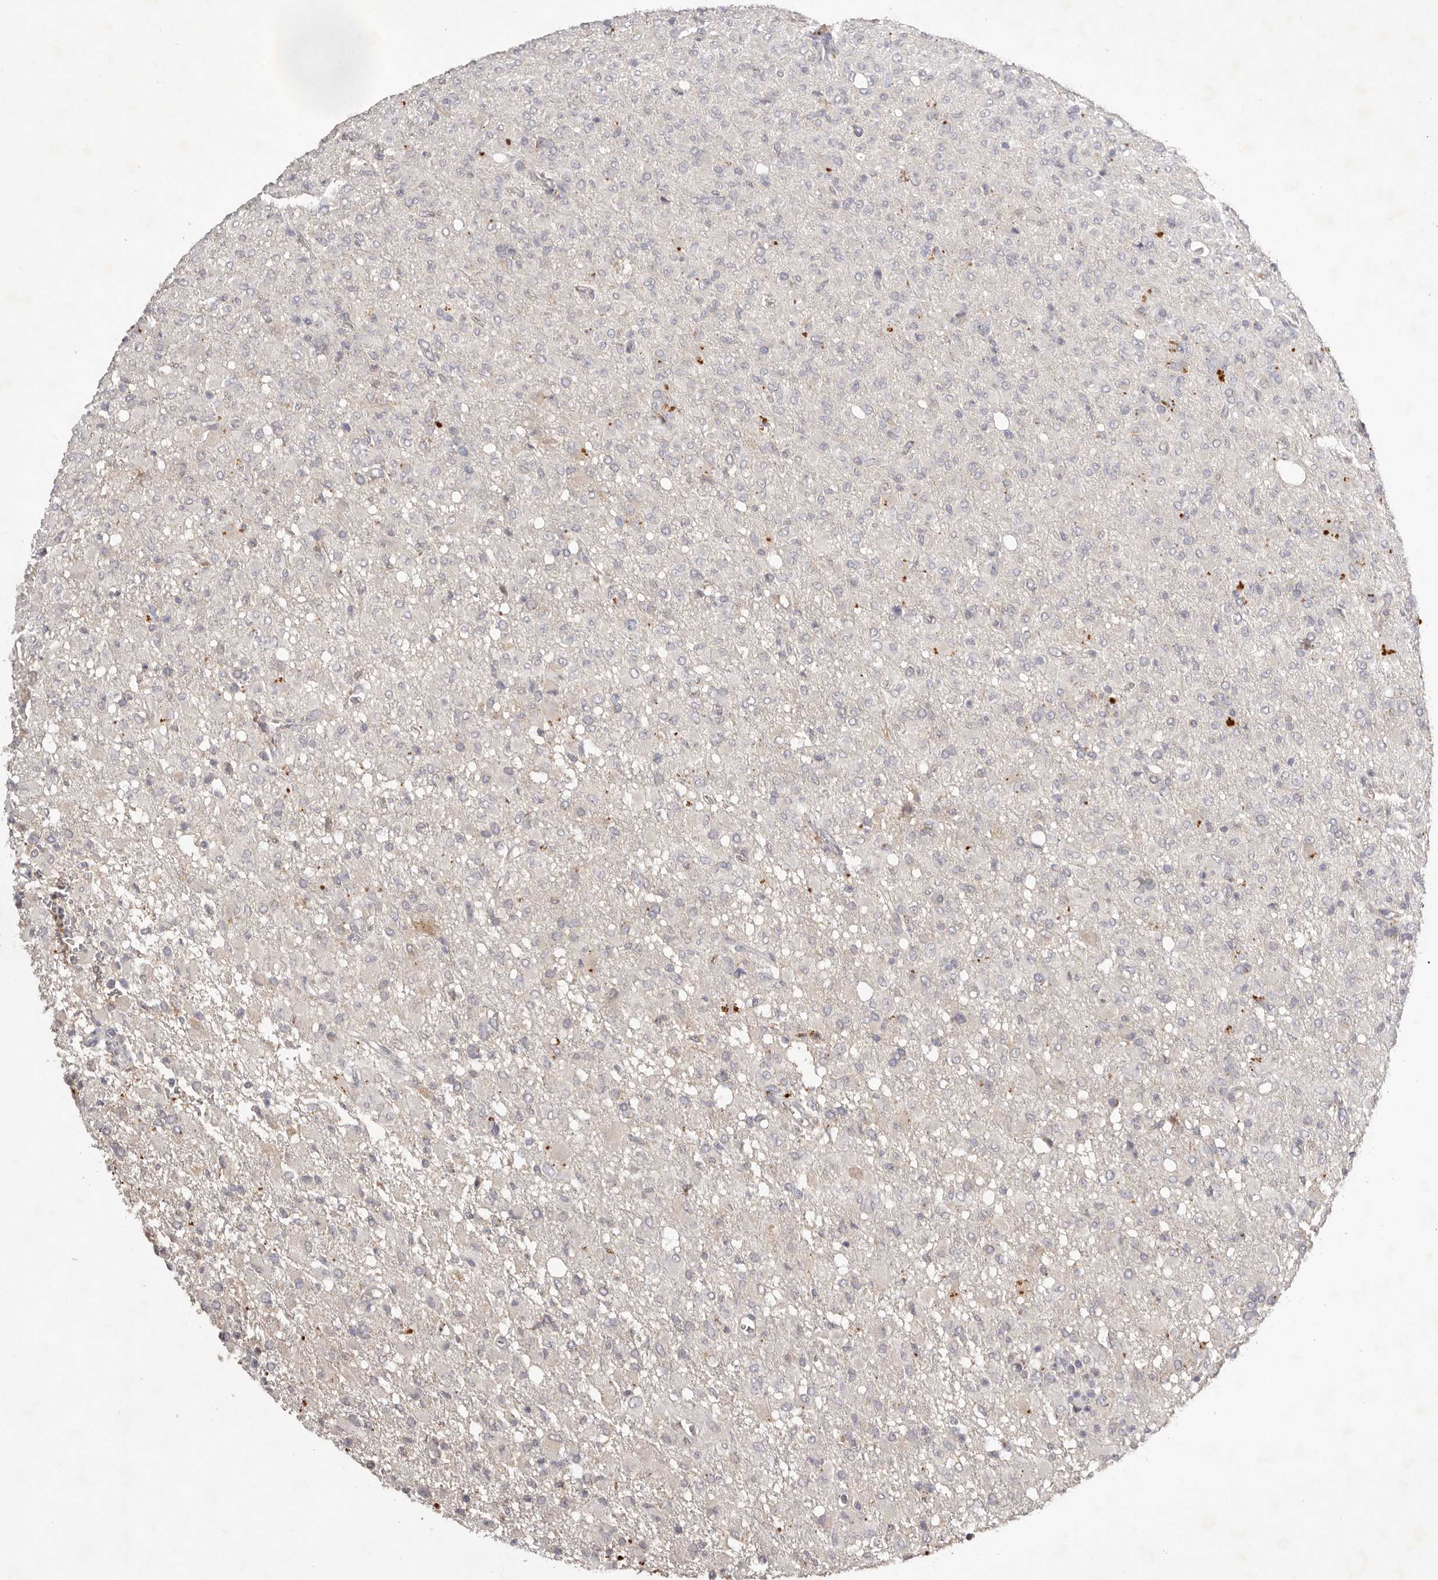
{"staining": {"intensity": "negative", "quantity": "none", "location": "none"}, "tissue": "glioma", "cell_type": "Tumor cells", "image_type": "cancer", "snomed": [{"axis": "morphology", "description": "Glioma, malignant, High grade"}, {"axis": "topography", "description": "Brain"}], "caption": "Human glioma stained for a protein using immunohistochemistry (IHC) shows no positivity in tumor cells.", "gene": "SCUBE2", "patient": {"sex": "female", "age": 57}}